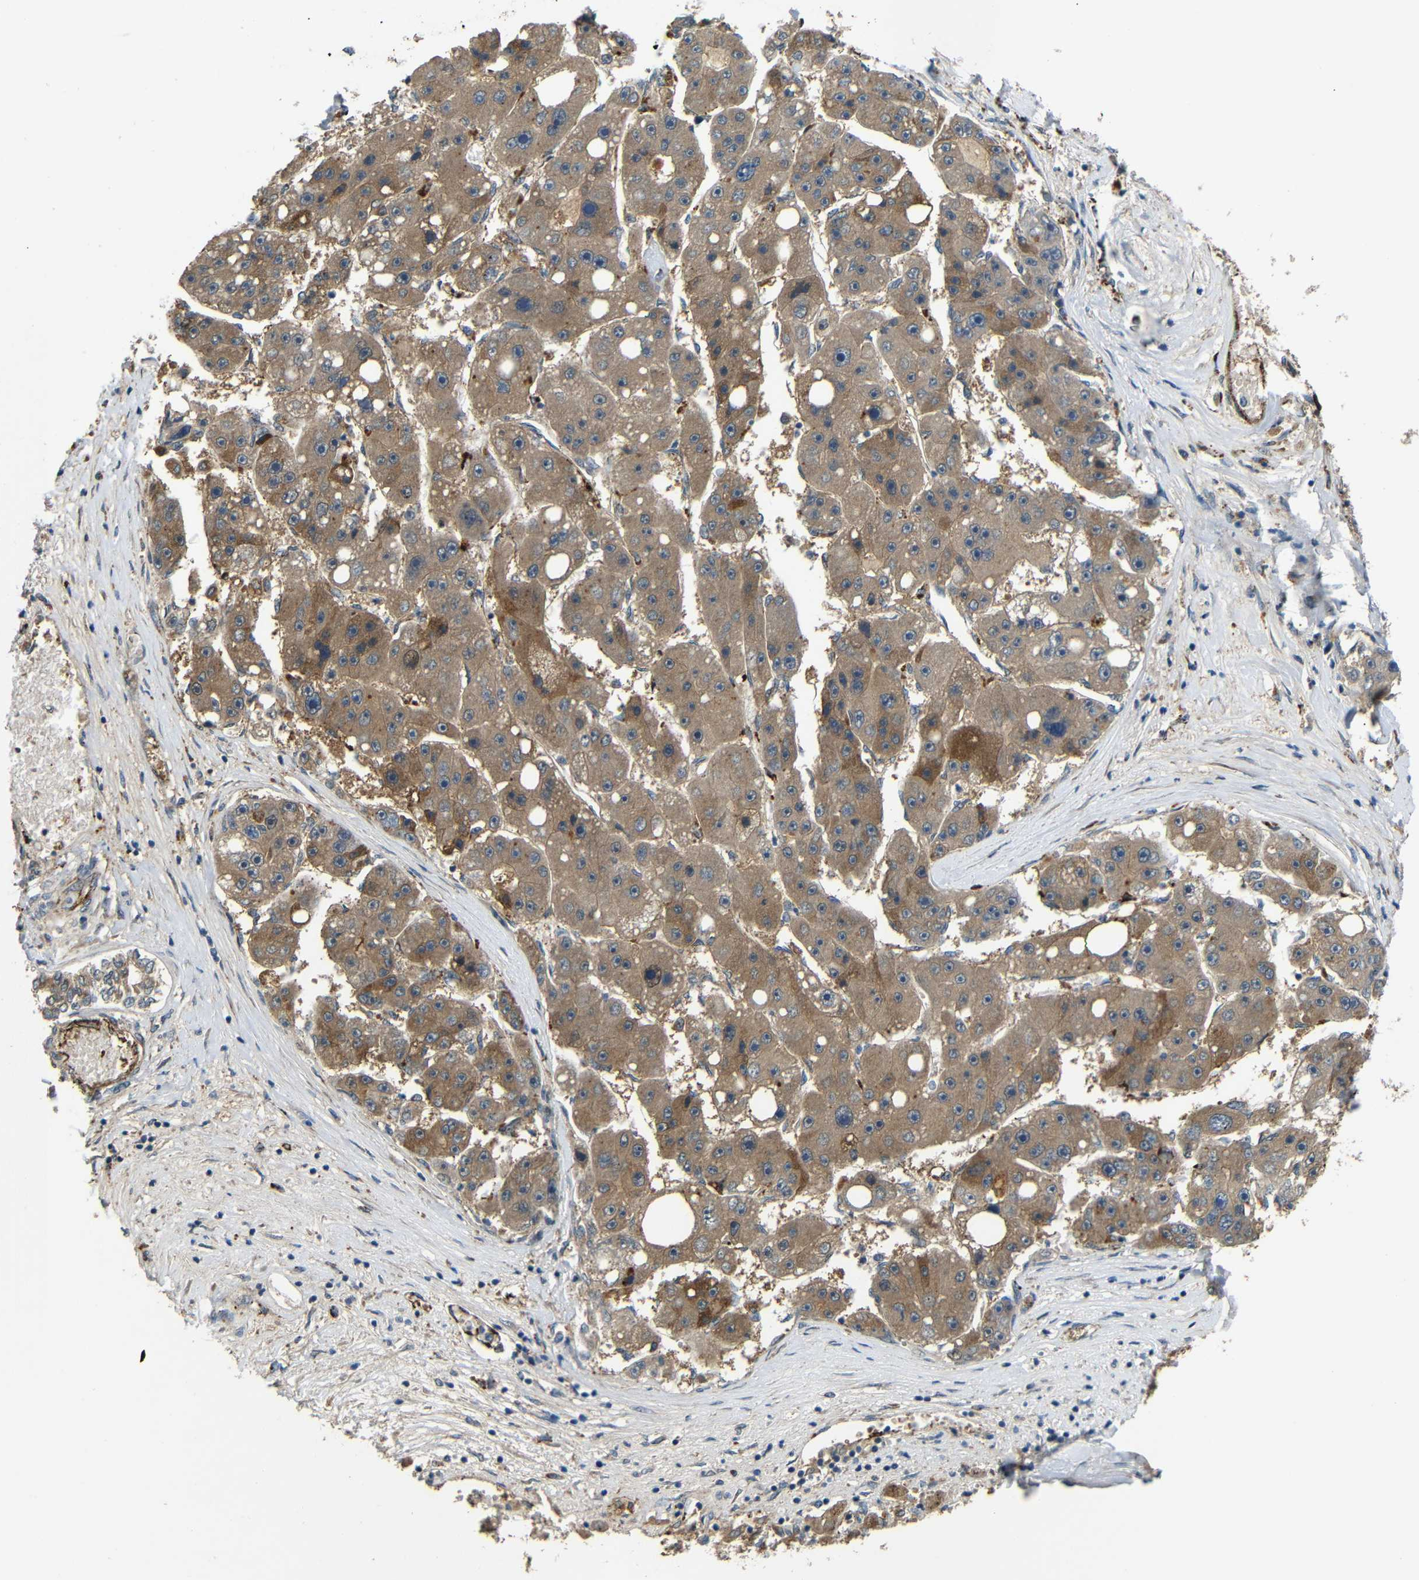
{"staining": {"intensity": "moderate", "quantity": ">75%", "location": "cytoplasmic/membranous"}, "tissue": "liver cancer", "cell_type": "Tumor cells", "image_type": "cancer", "snomed": [{"axis": "morphology", "description": "Carcinoma, Hepatocellular, NOS"}, {"axis": "topography", "description": "Liver"}], "caption": "Liver hepatocellular carcinoma stained with a protein marker shows moderate staining in tumor cells.", "gene": "ATP7A", "patient": {"sex": "female", "age": 61}}